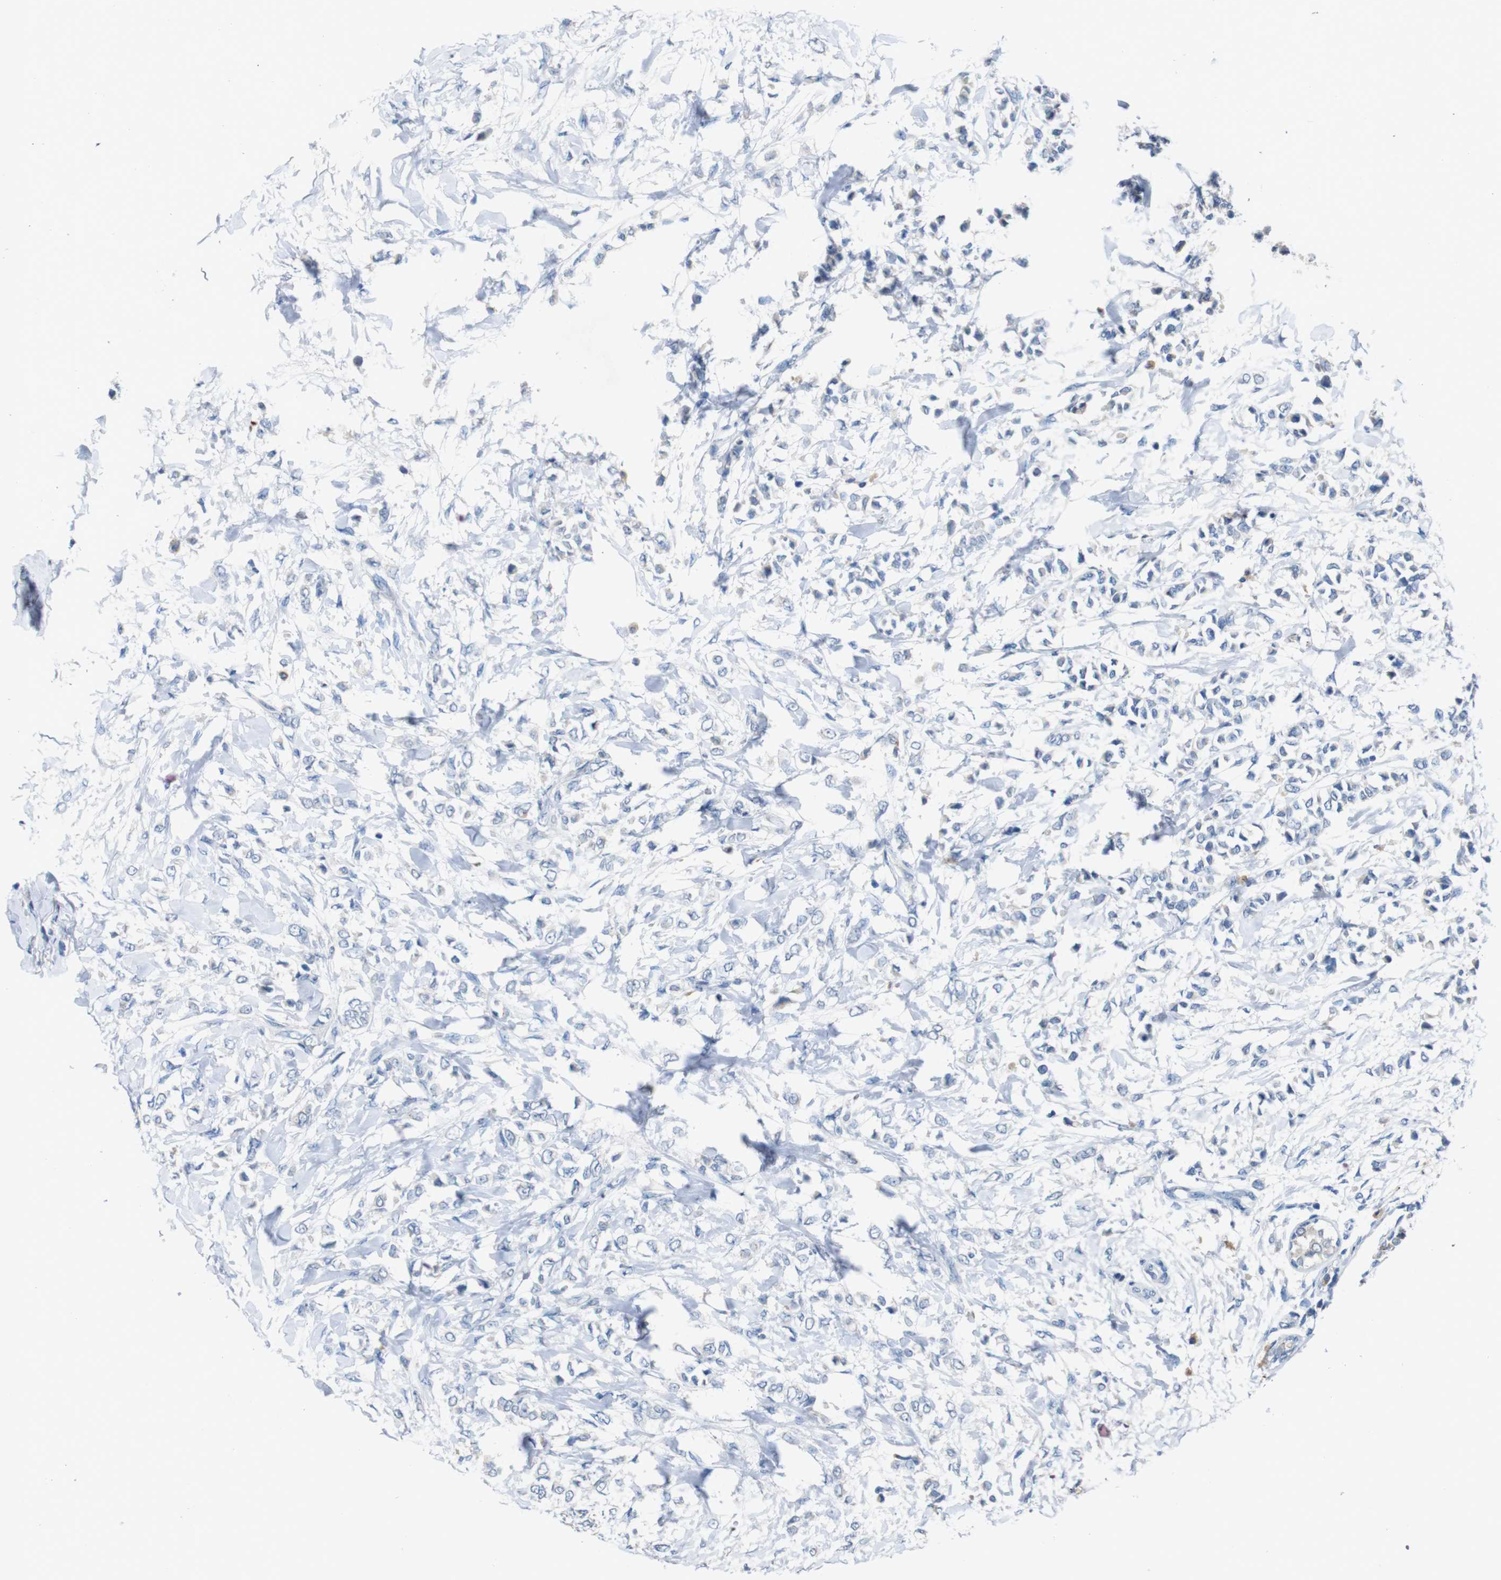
{"staining": {"intensity": "negative", "quantity": "none", "location": "none"}, "tissue": "breast cancer", "cell_type": "Tumor cells", "image_type": "cancer", "snomed": [{"axis": "morphology", "description": "Lobular carcinoma, in situ"}, {"axis": "morphology", "description": "Lobular carcinoma"}, {"axis": "topography", "description": "Breast"}], "caption": "DAB immunohistochemical staining of lobular carcinoma (breast) reveals no significant staining in tumor cells.", "gene": "SLC2A8", "patient": {"sex": "female", "age": 41}}